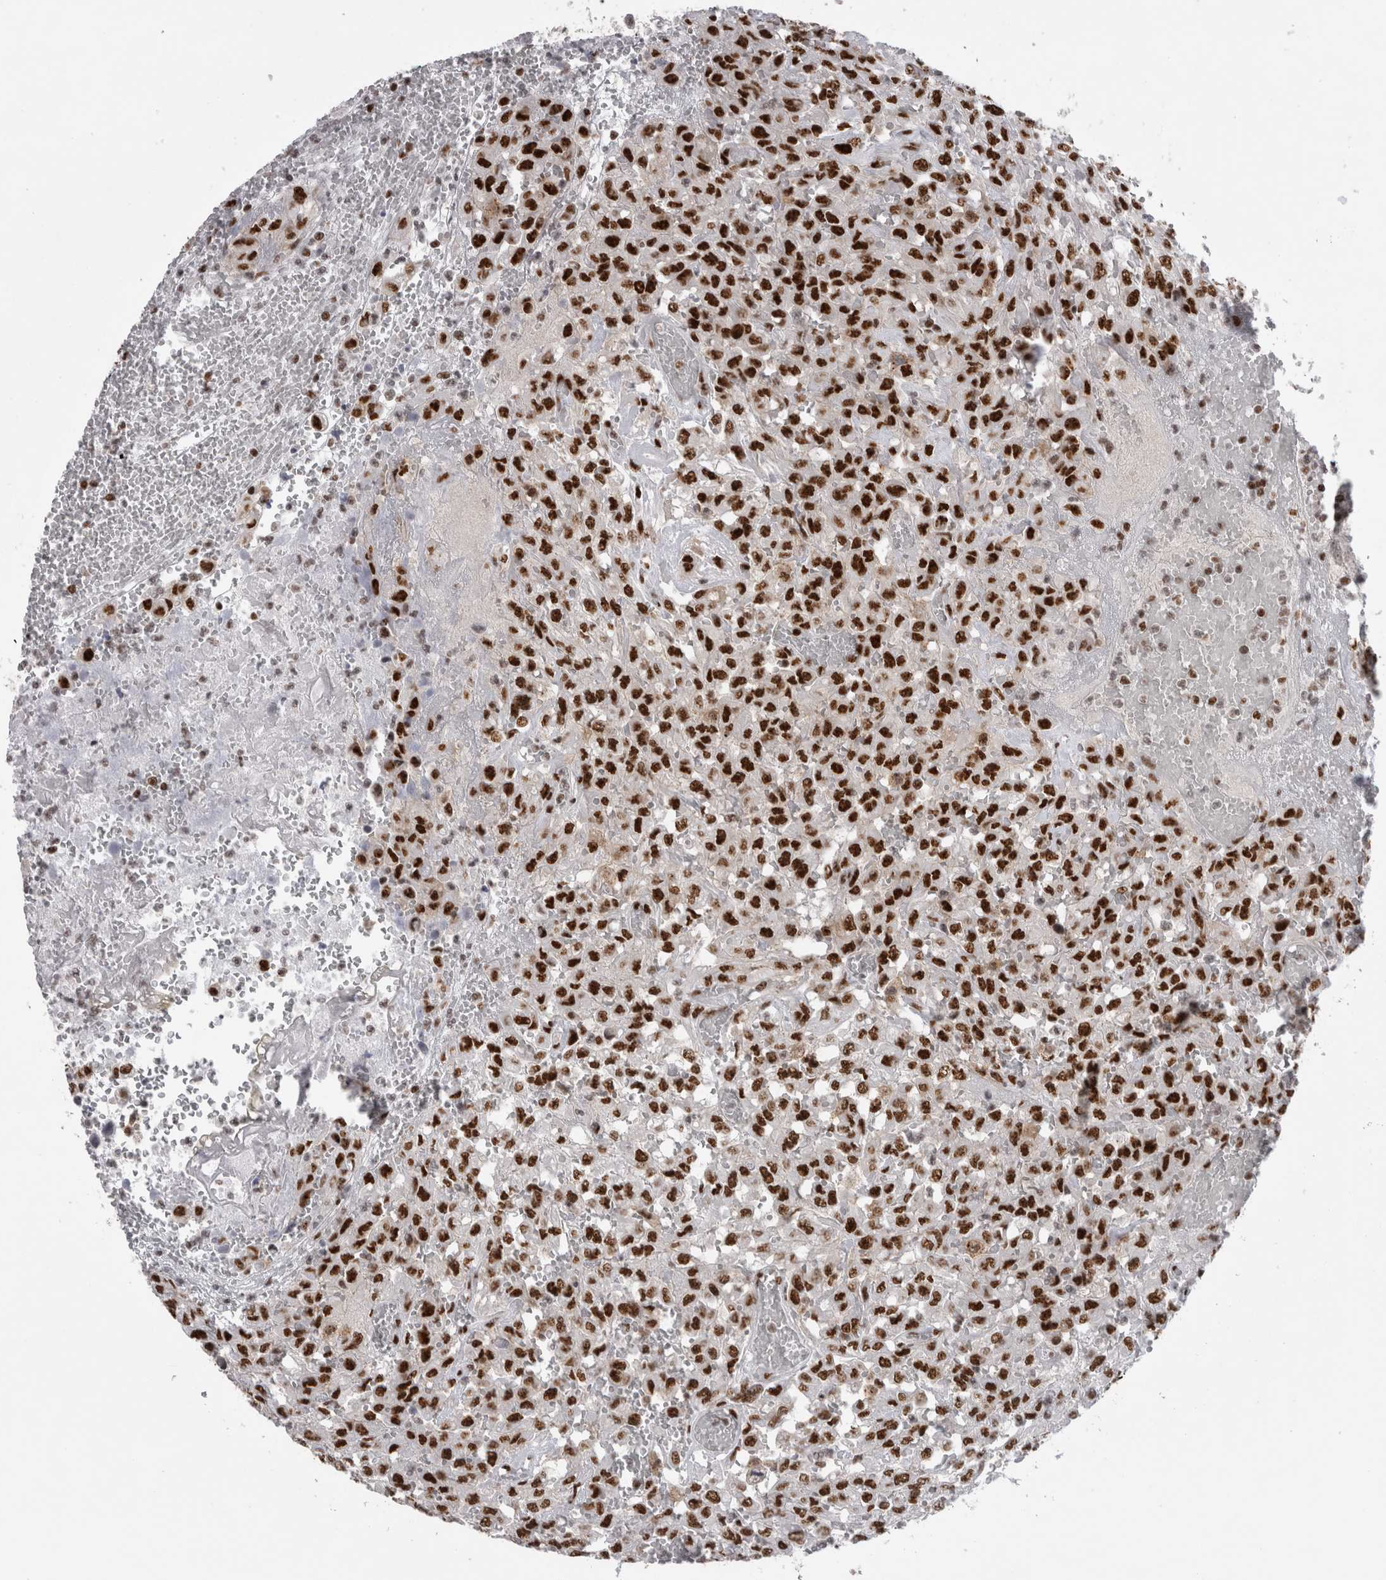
{"staining": {"intensity": "strong", "quantity": ">75%", "location": "nuclear"}, "tissue": "urothelial cancer", "cell_type": "Tumor cells", "image_type": "cancer", "snomed": [{"axis": "morphology", "description": "Urothelial carcinoma, High grade"}, {"axis": "topography", "description": "Urinary bladder"}], "caption": "Protein staining of high-grade urothelial carcinoma tissue displays strong nuclear expression in about >75% of tumor cells.", "gene": "CDK11A", "patient": {"sex": "male", "age": 46}}